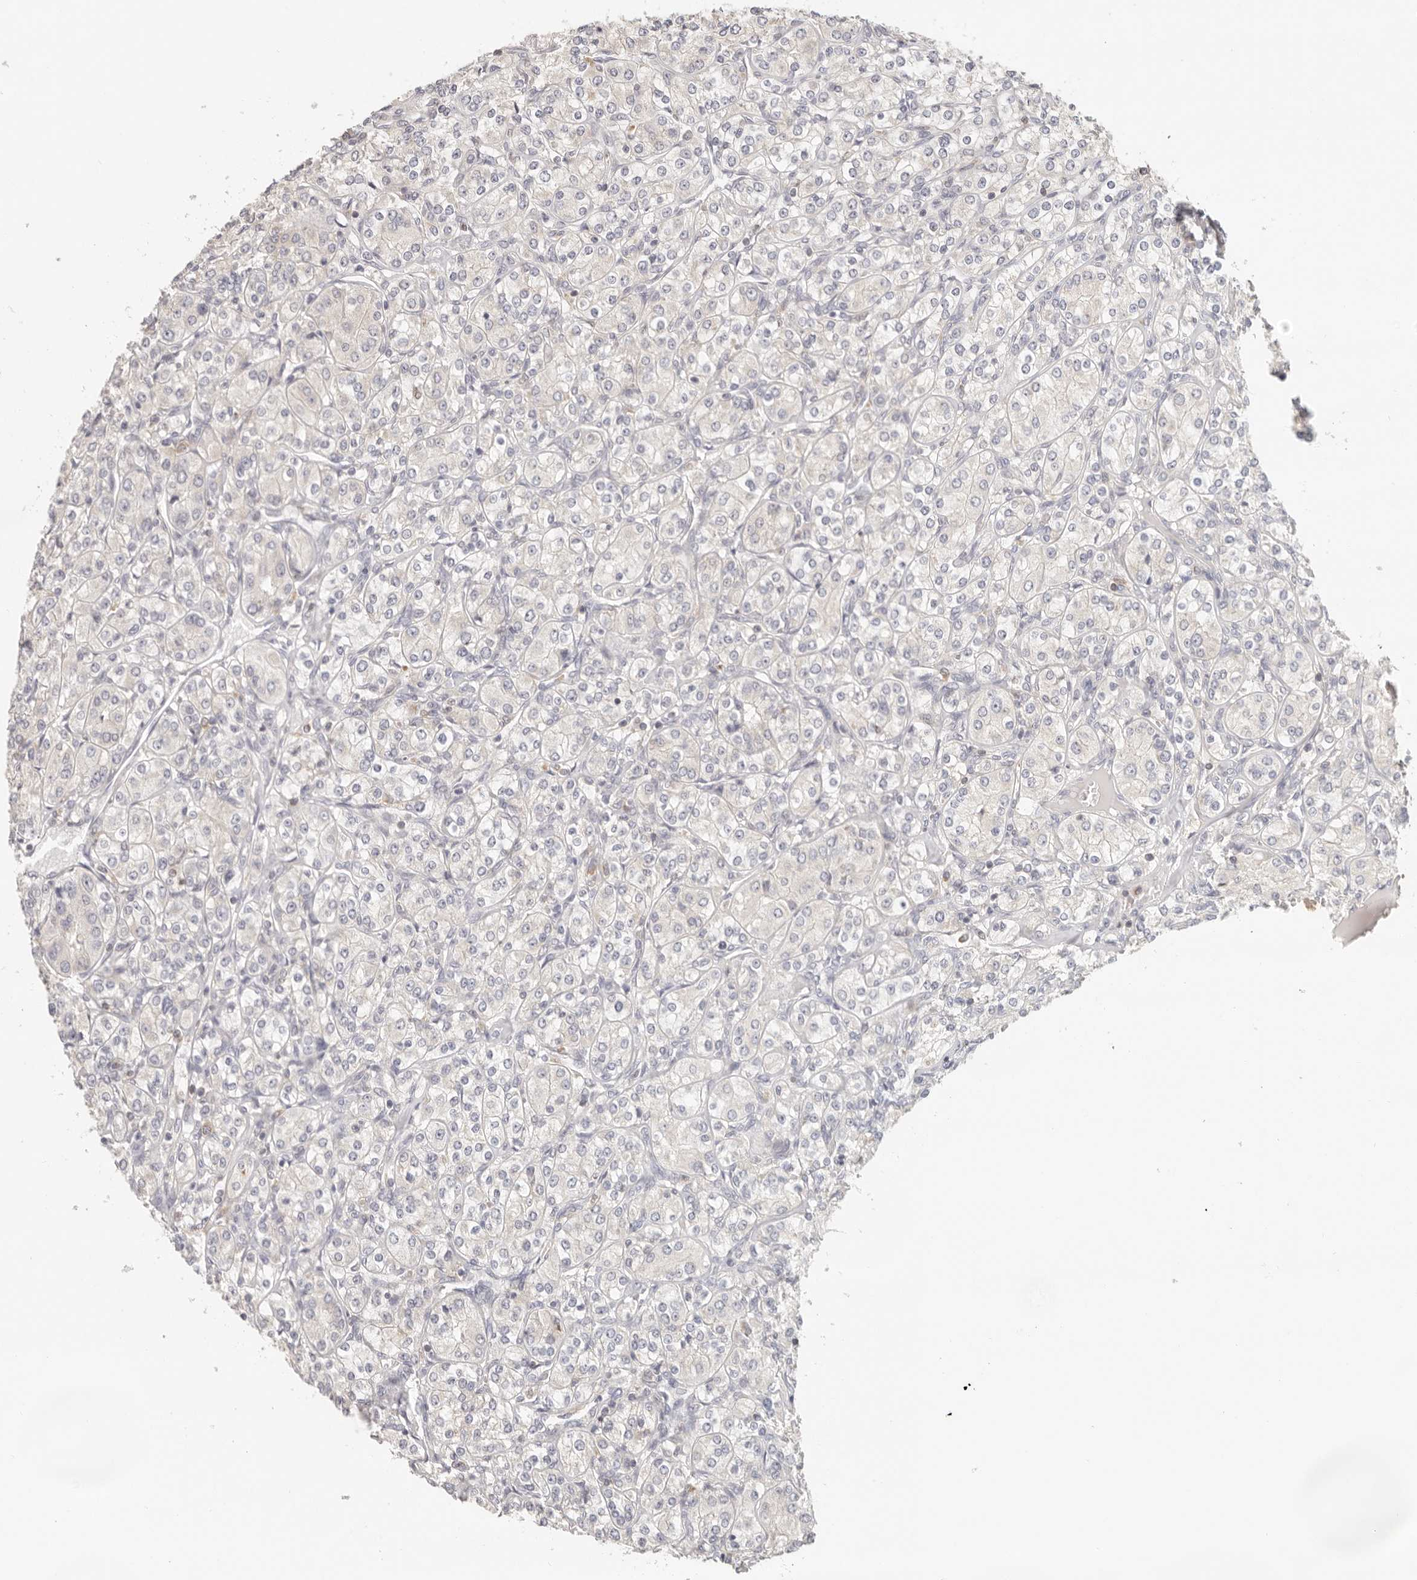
{"staining": {"intensity": "negative", "quantity": "none", "location": "none"}, "tissue": "renal cancer", "cell_type": "Tumor cells", "image_type": "cancer", "snomed": [{"axis": "morphology", "description": "Adenocarcinoma, NOS"}, {"axis": "topography", "description": "Kidney"}], "caption": "Human renal cancer stained for a protein using immunohistochemistry (IHC) displays no expression in tumor cells.", "gene": "ANXA9", "patient": {"sex": "male", "age": 77}}